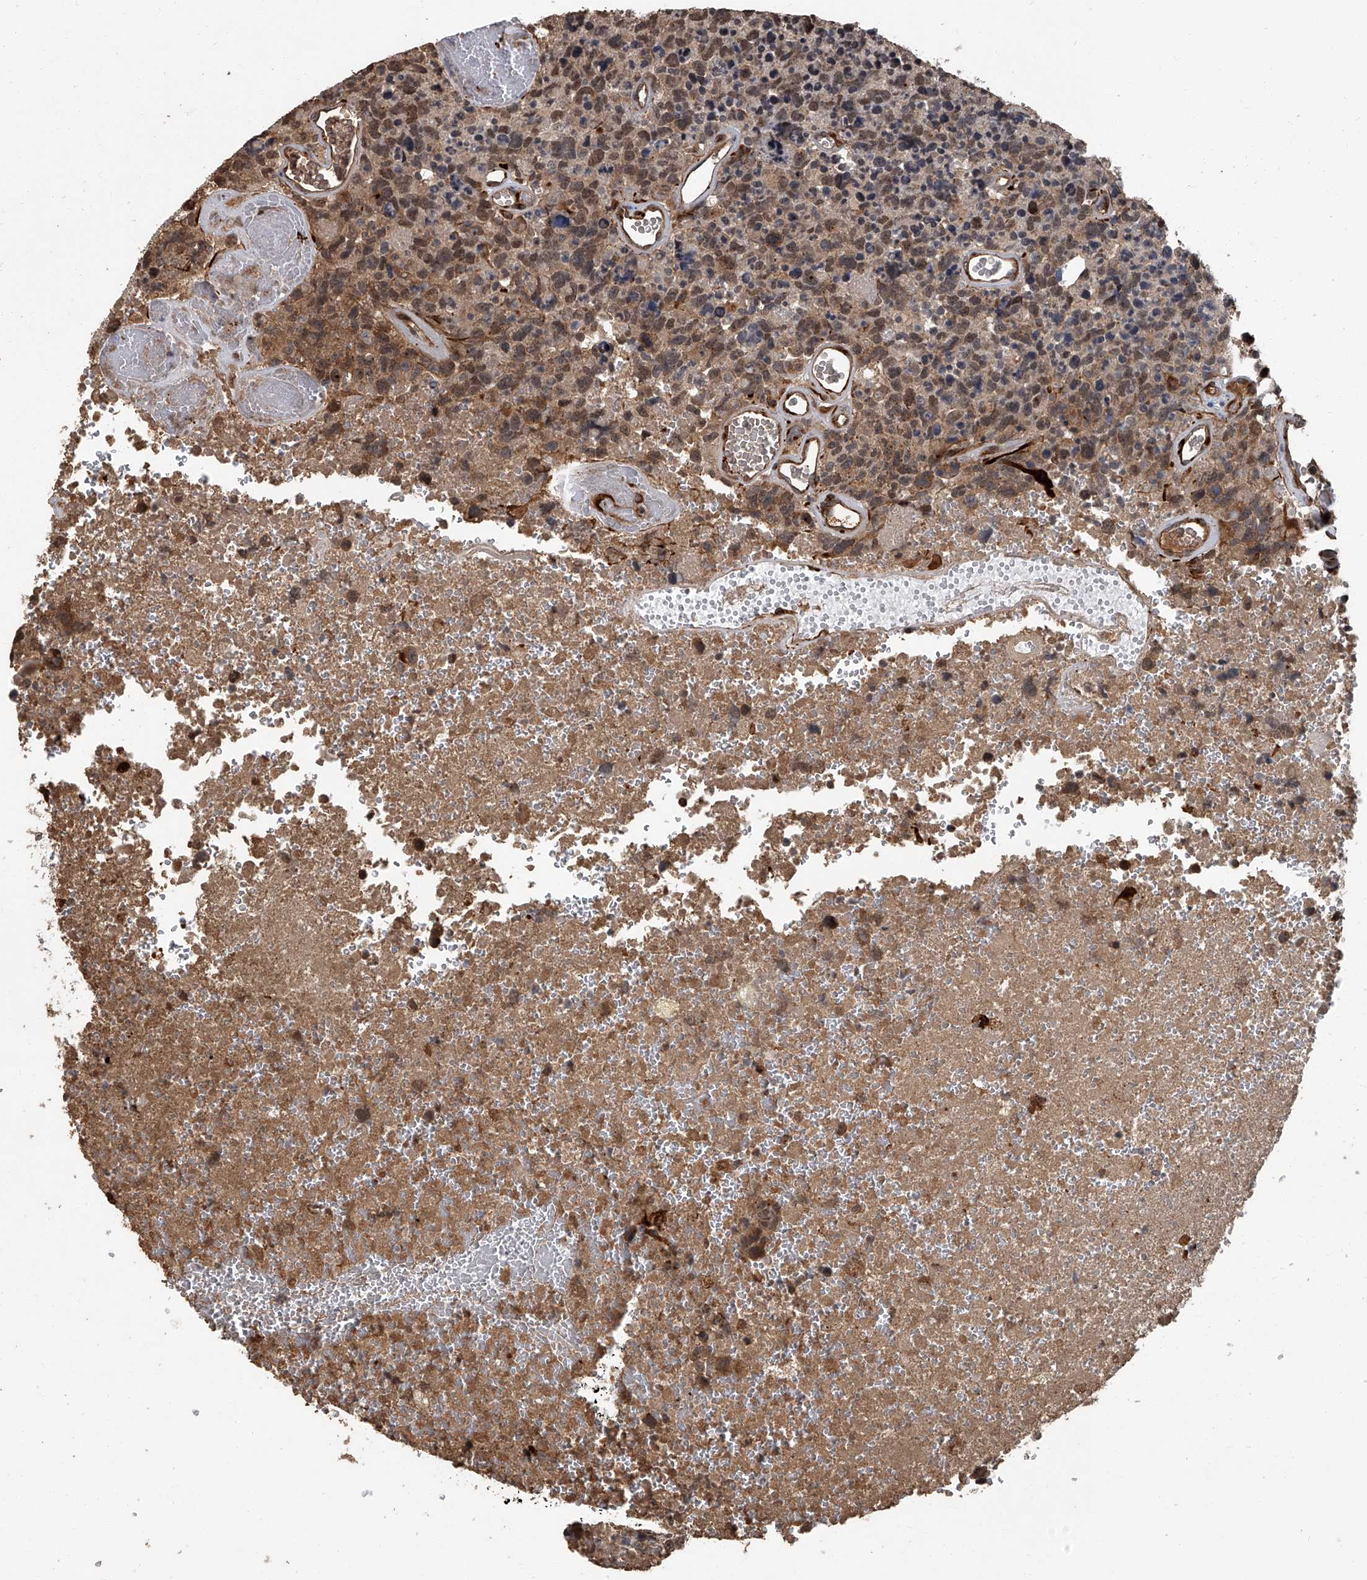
{"staining": {"intensity": "moderate", "quantity": ">75%", "location": "nuclear"}, "tissue": "glioma", "cell_type": "Tumor cells", "image_type": "cancer", "snomed": [{"axis": "morphology", "description": "Glioma, malignant, High grade"}, {"axis": "topography", "description": "Brain"}], "caption": "This is a micrograph of immunohistochemistry staining of glioma, which shows moderate positivity in the nuclear of tumor cells.", "gene": "GPR132", "patient": {"sex": "male", "age": 69}}